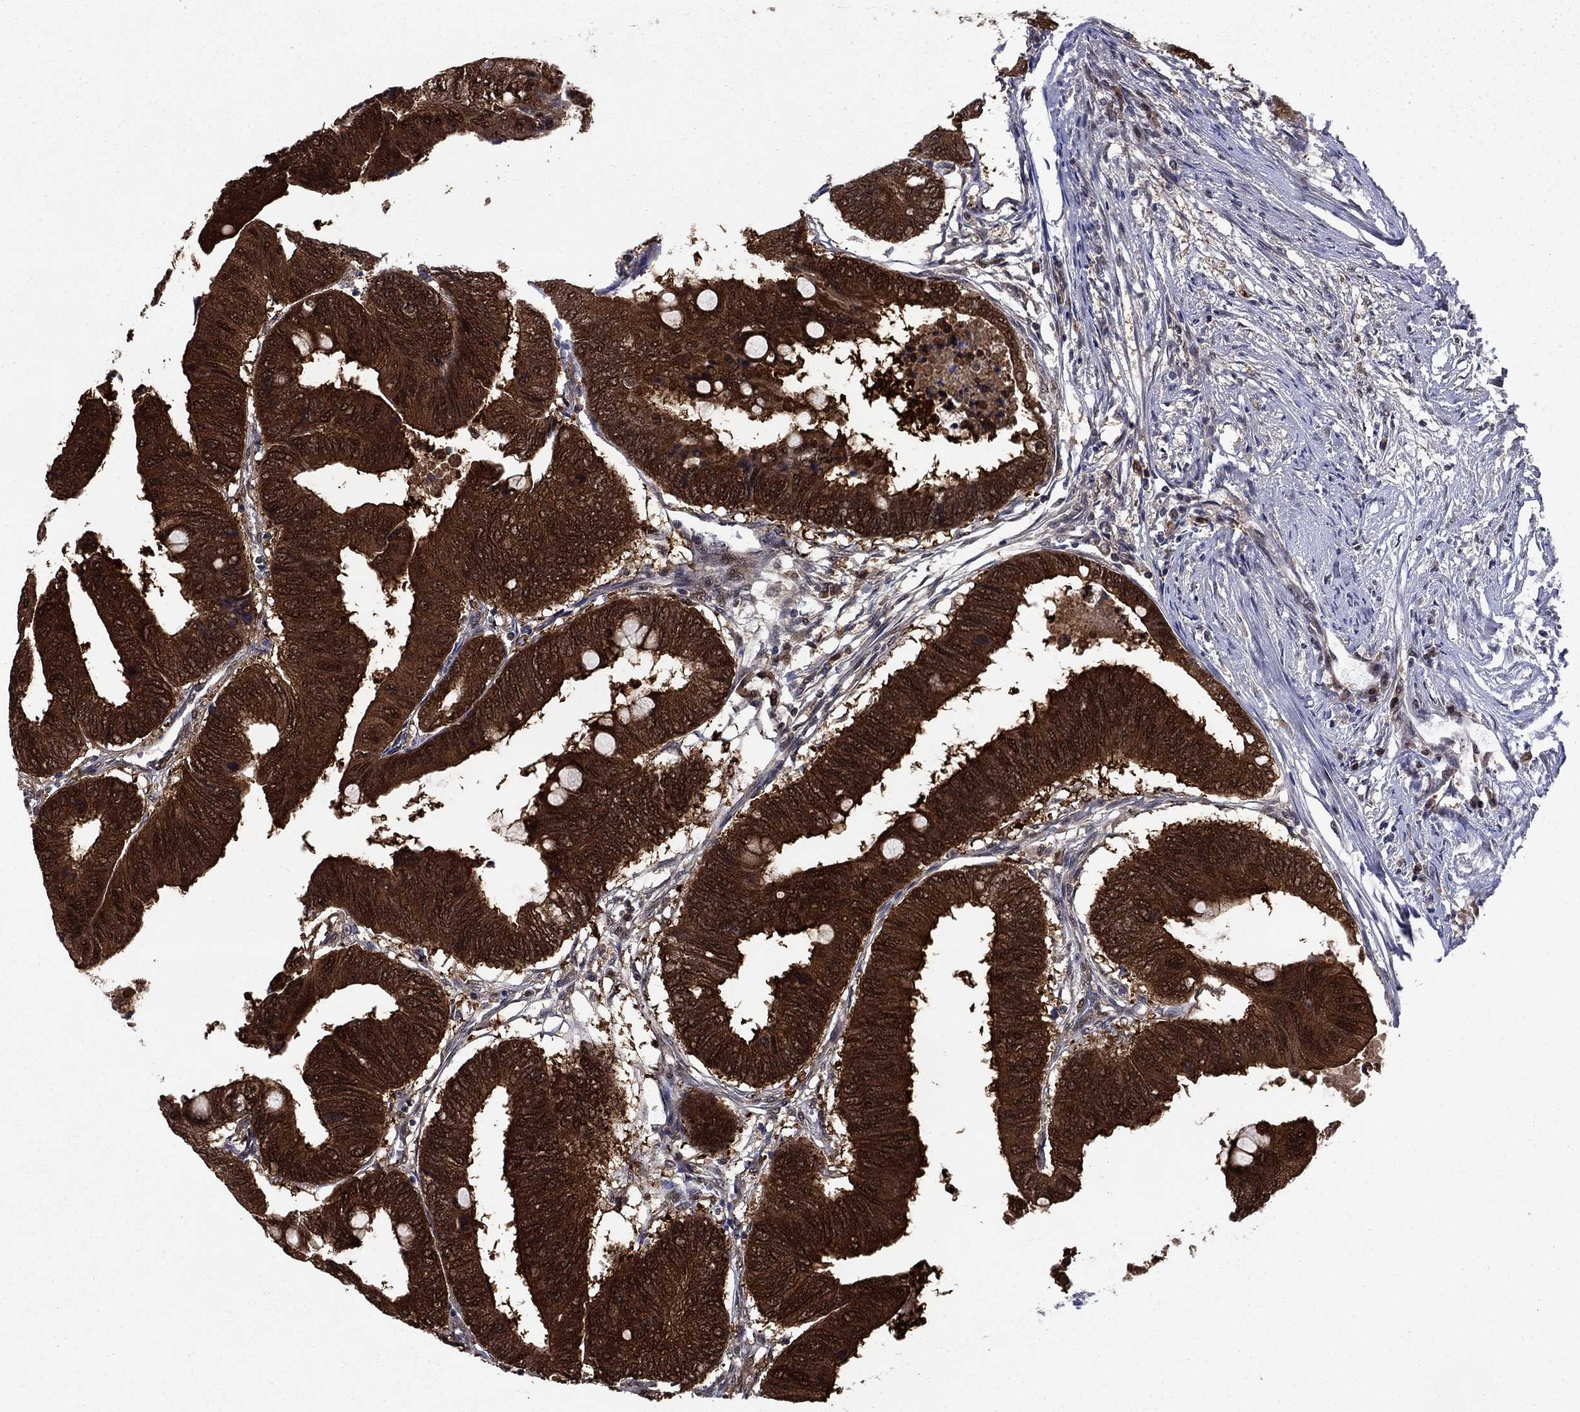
{"staining": {"intensity": "strong", "quantity": ">75%", "location": "cytoplasmic/membranous"}, "tissue": "colorectal cancer", "cell_type": "Tumor cells", "image_type": "cancer", "snomed": [{"axis": "morphology", "description": "Normal tissue, NOS"}, {"axis": "morphology", "description": "Adenocarcinoma, NOS"}, {"axis": "topography", "description": "Rectum"}, {"axis": "topography", "description": "Peripheral nerve tissue"}], "caption": "Immunohistochemical staining of human colorectal cancer displays high levels of strong cytoplasmic/membranous expression in about >75% of tumor cells.", "gene": "FKBP4", "patient": {"sex": "male", "age": 92}}